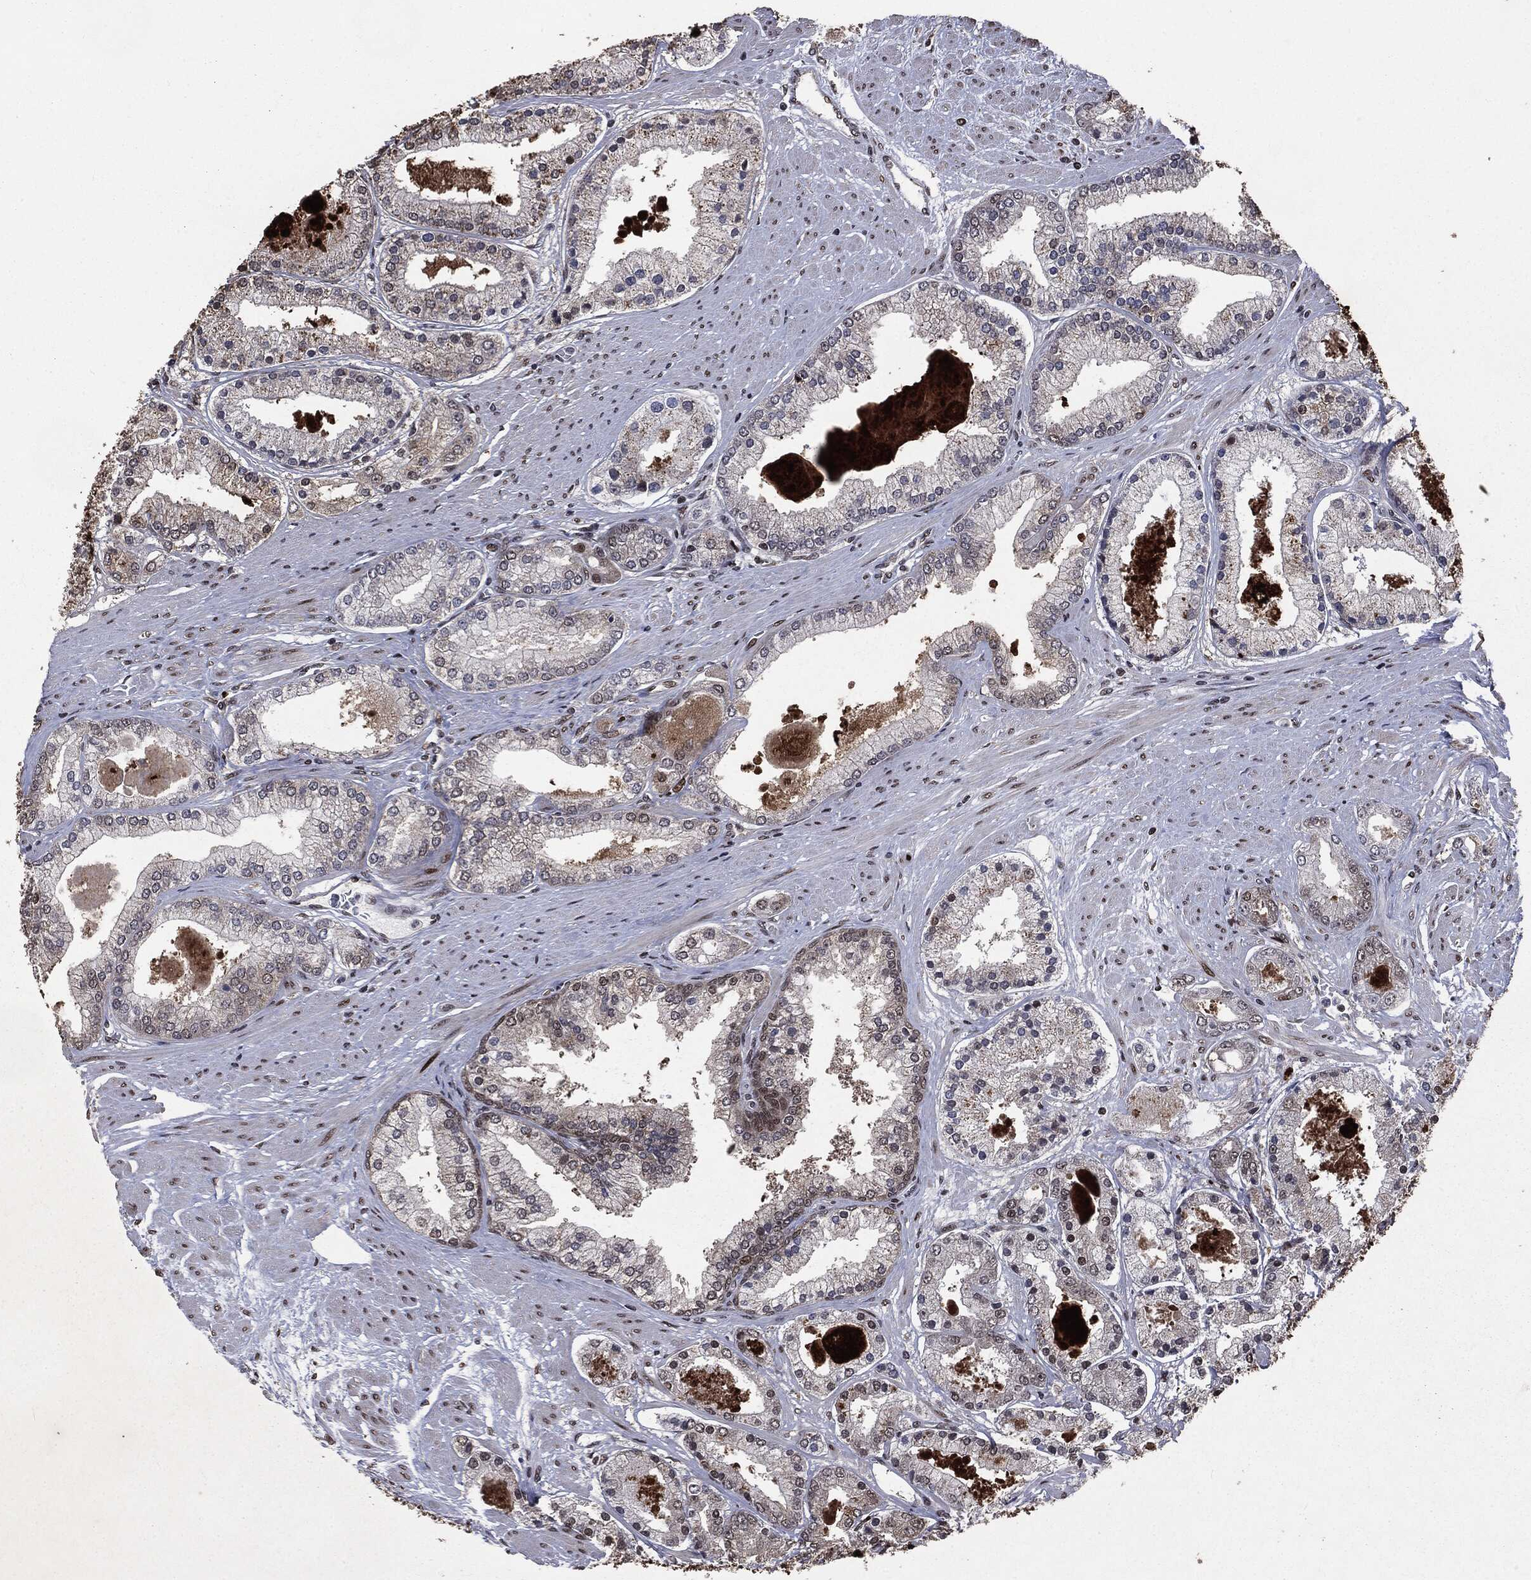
{"staining": {"intensity": "moderate", "quantity": "<25%", "location": "nuclear"}, "tissue": "prostate cancer", "cell_type": "Tumor cells", "image_type": "cancer", "snomed": [{"axis": "morphology", "description": "Adenocarcinoma, High grade"}, {"axis": "topography", "description": "Prostate"}], "caption": "Prostate adenocarcinoma (high-grade) stained for a protein demonstrates moderate nuclear positivity in tumor cells. (DAB IHC with brightfield microscopy, high magnification).", "gene": "DVL2", "patient": {"sex": "male", "age": 67}}